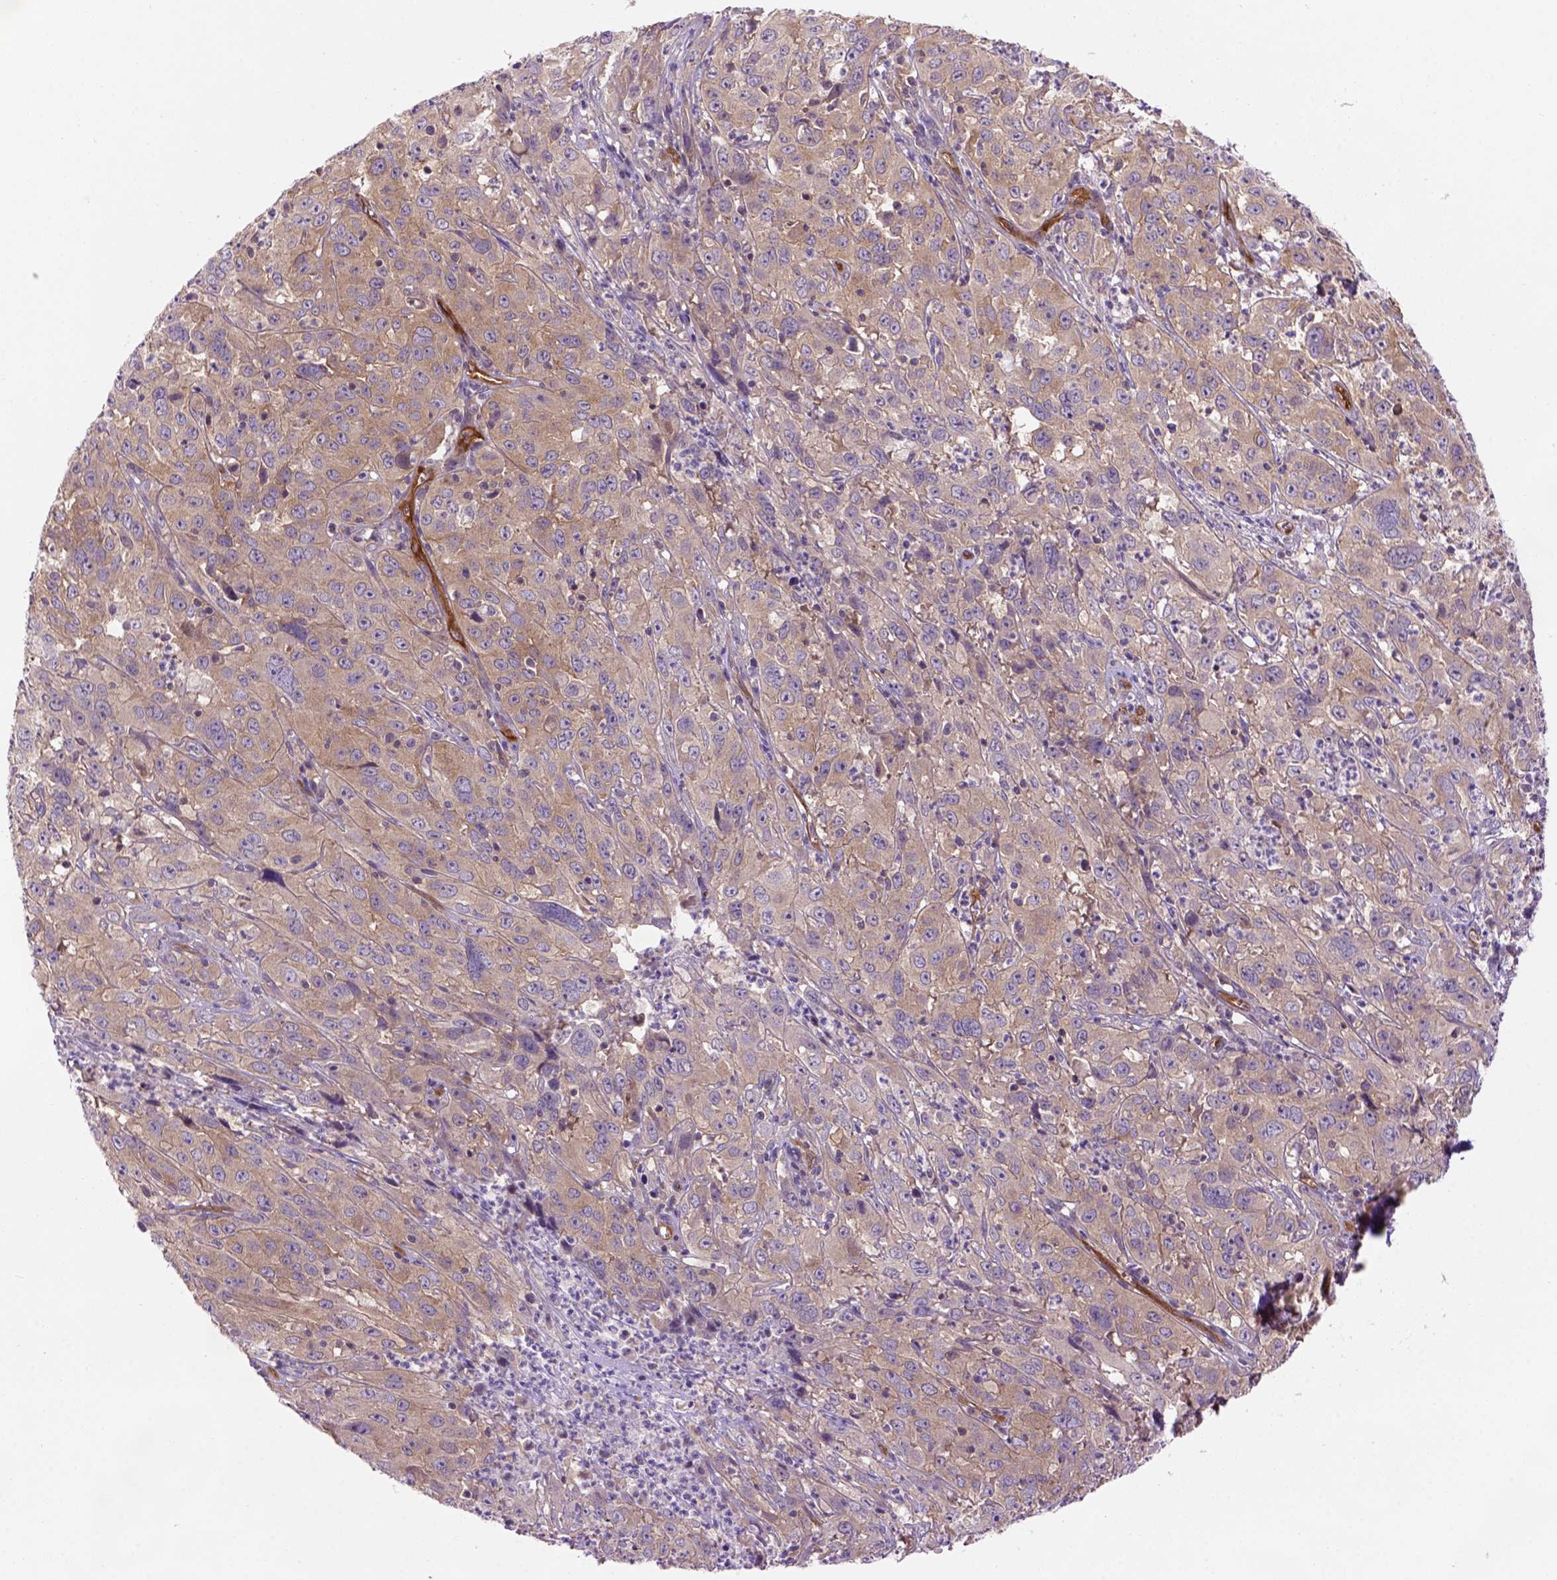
{"staining": {"intensity": "moderate", "quantity": ">75%", "location": "cytoplasmic/membranous"}, "tissue": "cervical cancer", "cell_type": "Tumor cells", "image_type": "cancer", "snomed": [{"axis": "morphology", "description": "Squamous cell carcinoma, NOS"}, {"axis": "topography", "description": "Cervix"}], "caption": "This histopathology image reveals IHC staining of cervical cancer, with medium moderate cytoplasmic/membranous expression in approximately >75% of tumor cells.", "gene": "CASKIN2", "patient": {"sex": "female", "age": 32}}